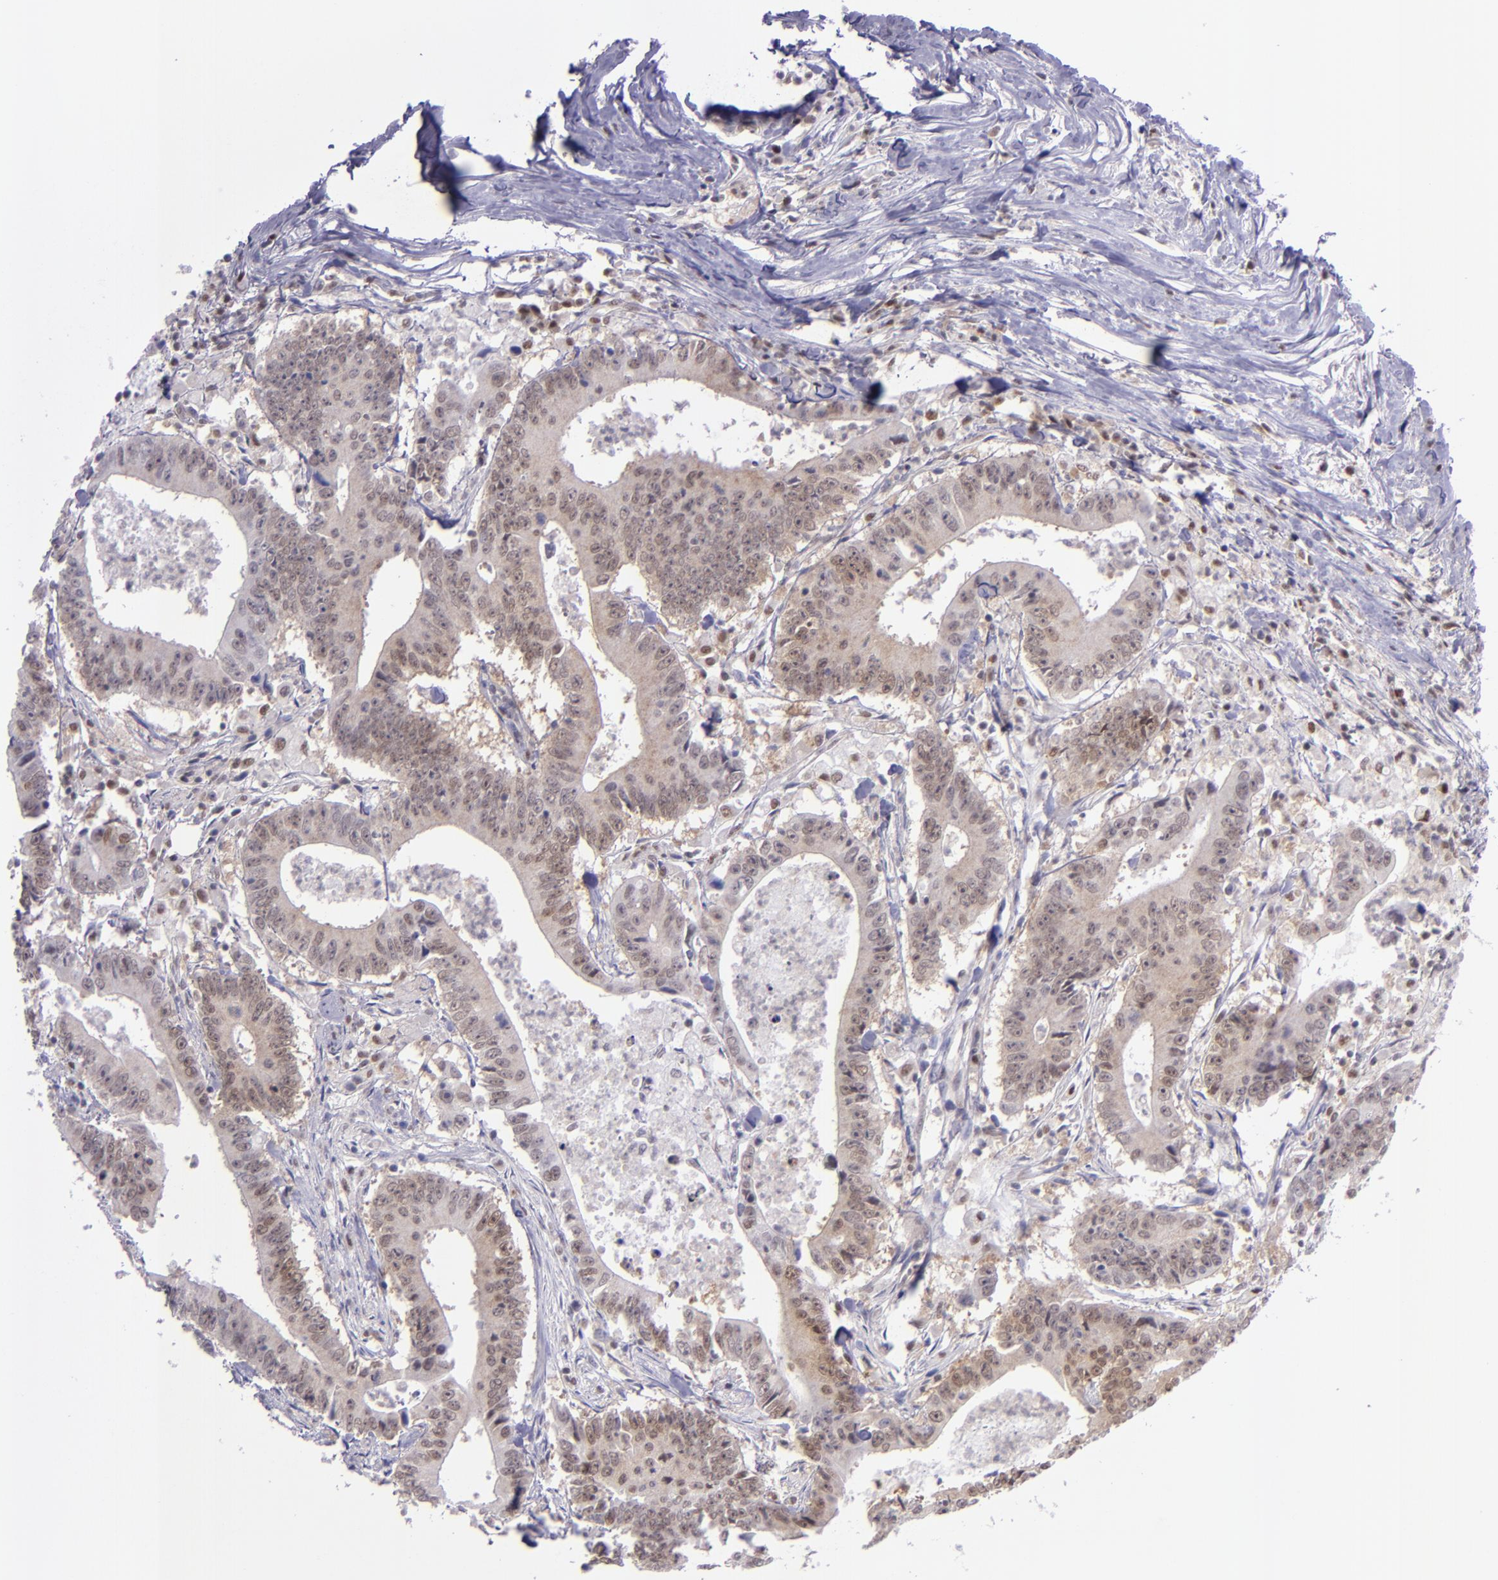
{"staining": {"intensity": "moderate", "quantity": ">75%", "location": "cytoplasmic/membranous,nuclear"}, "tissue": "colorectal cancer", "cell_type": "Tumor cells", "image_type": "cancer", "snomed": [{"axis": "morphology", "description": "Adenocarcinoma, NOS"}, {"axis": "topography", "description": "Colon"}], "caption": "Moderate cytoplasmic/membranous and nuclear protein positivity is appreciated in about >75% of tumor cells in adenocarcinoma (colorectal).", "gene": "BAG1", "patient": {"sex": "male", "age": 55}}